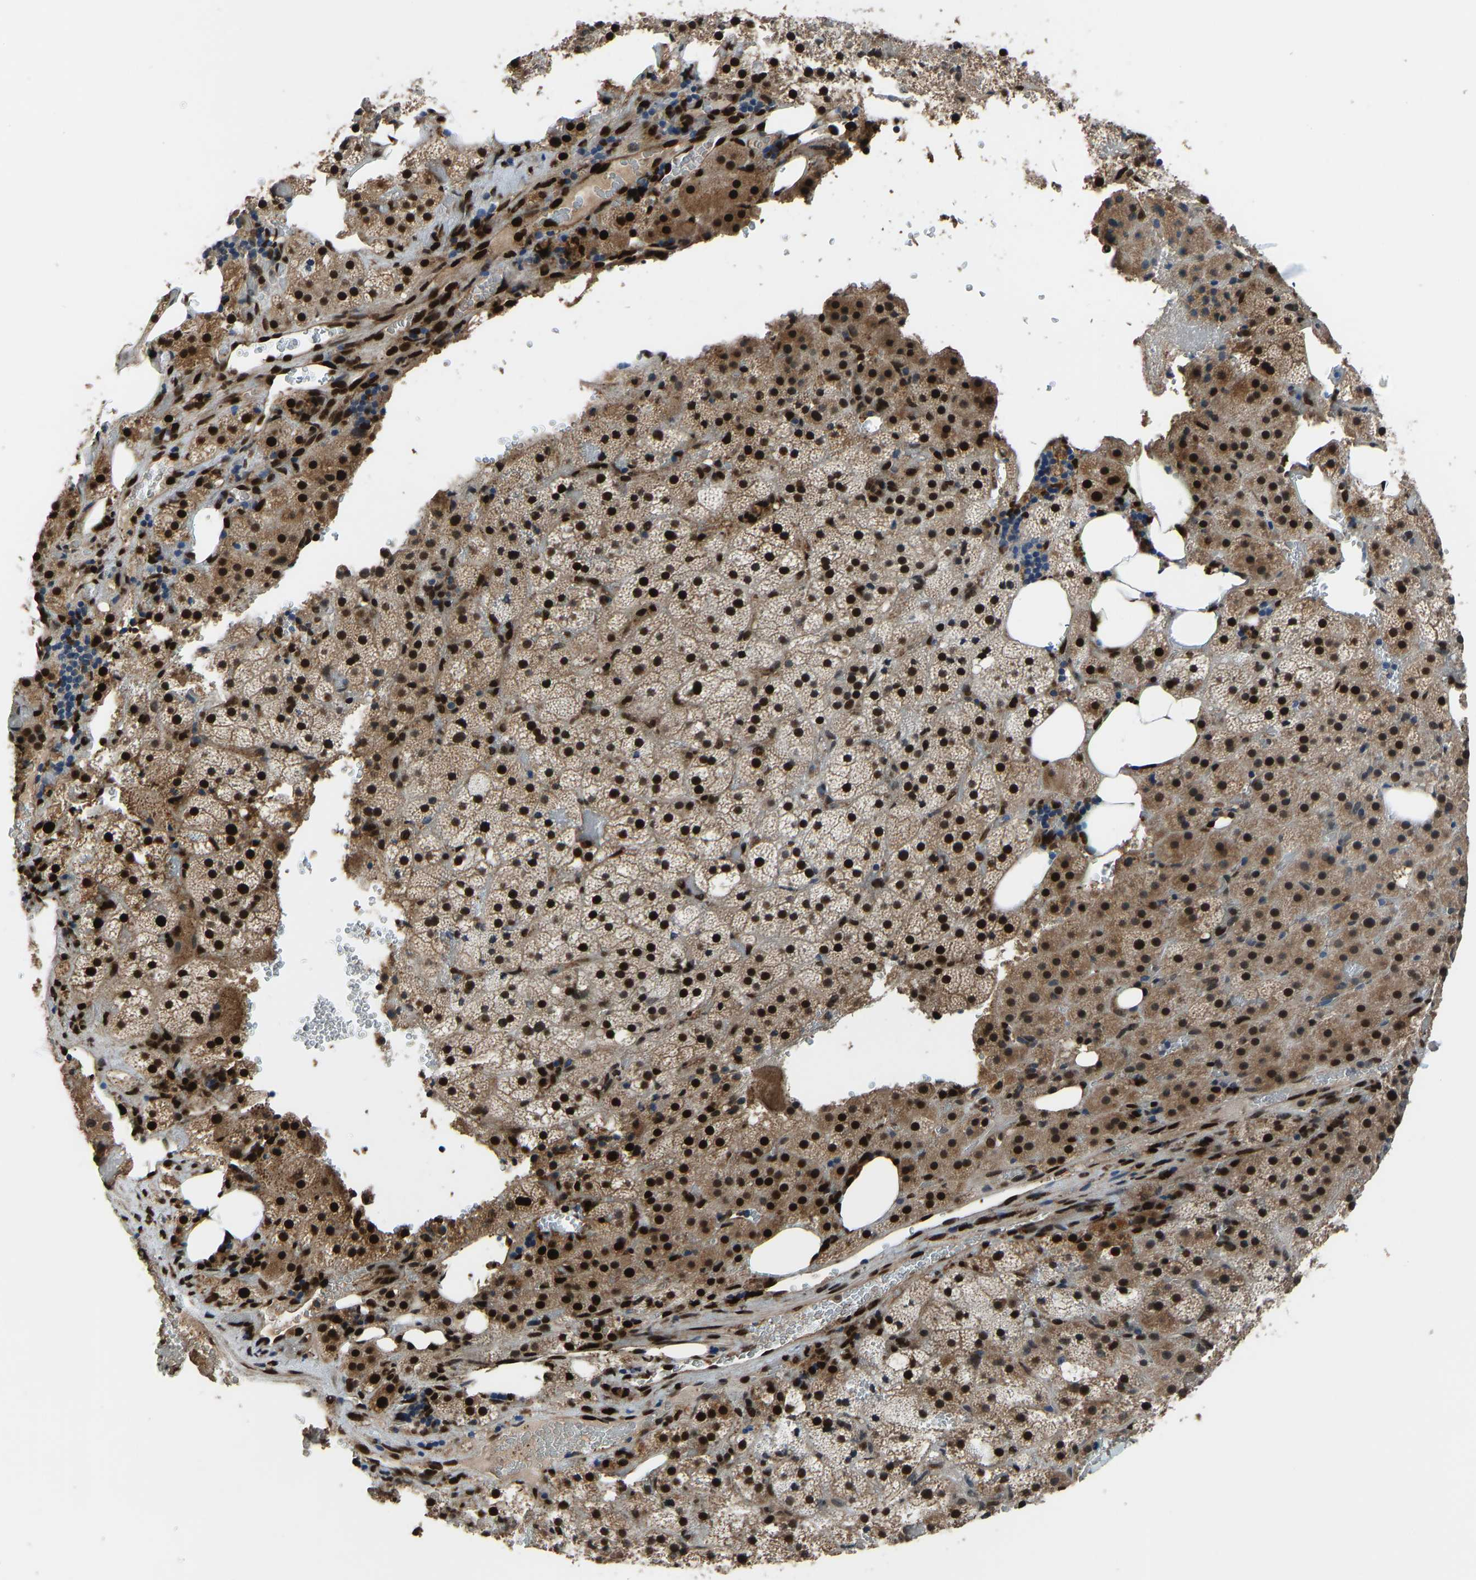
{"staining": {"intensity": "strong", "quantity": ">75%", "location": "cytoplasmic/membranous,nuclear"}, "tissue": "adrenal gland", "cell_type": "Glandular cells", "image_type": "normal", "snomed": [{"axis": "morphology", "description": "Normal tissue, NOS"}, {"axis": "topography", "description": "Adrenal gland"}], "caption": "DAB immunohistochemical staining of unremarkable human adrenal gland shows strong cytoplasmic/membranous,nuclear protein expression in about >75% of glandular cells. The staining is performed using DAB brown chromogen to label protein expression. The nuclei are counter-stained blue using hematoxylin.", "gene": "FOS", "patient": {"sex": "female", "age": 59}}